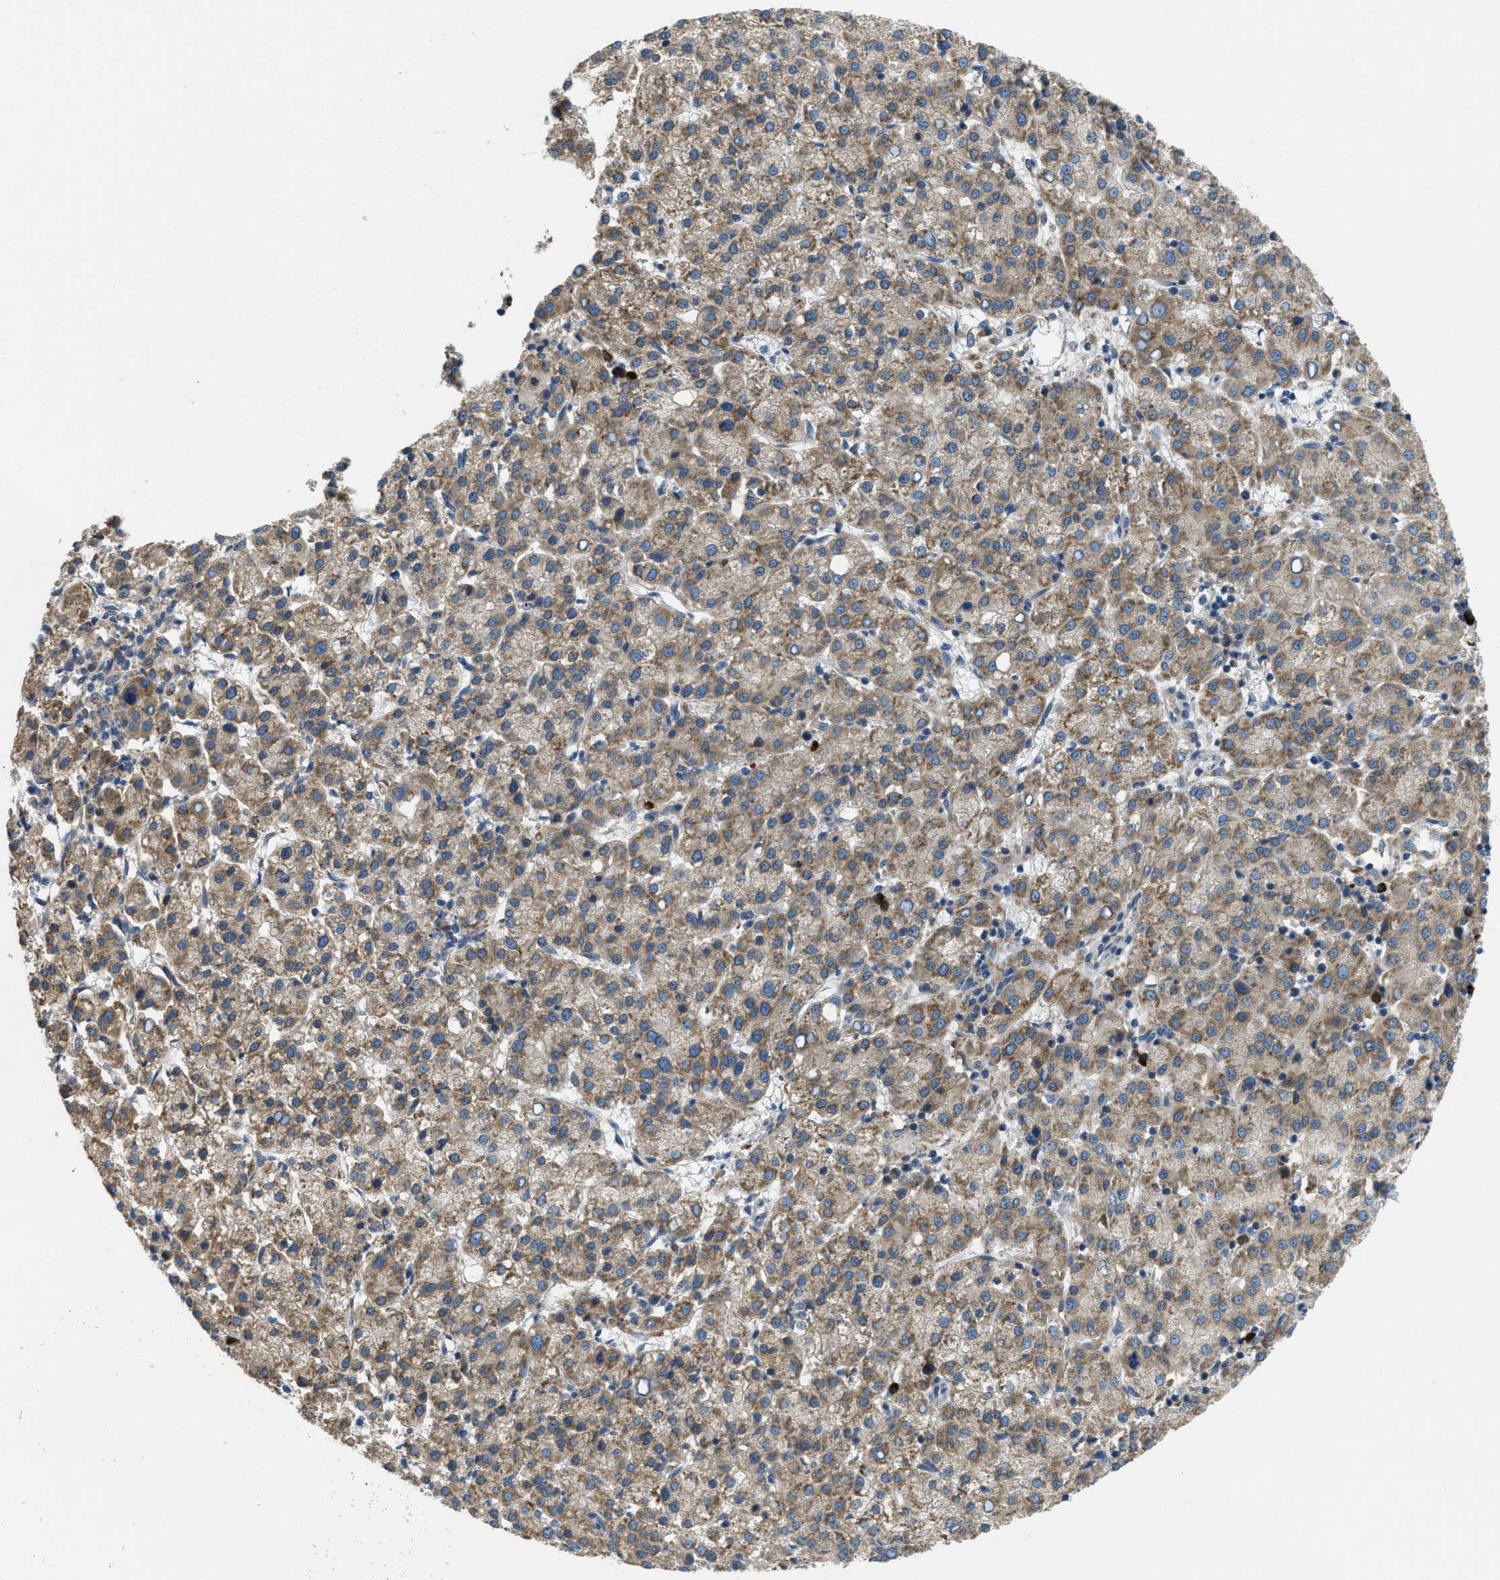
{"staining": {"intensity": "weak", "quantity": ">75%", "location": "cytoplasmic/membranous"}, "tissue": "liver cancer", "cell_type": "Tumor cells", "image_type": "cancer", "snomed": [{"axis": "morphology", "description": "Carcinoma, Hepatocellular, NOS"}, {"axis": "topography", "description": "Liver"}], "caption": "Liver cancer stained for a protein demonstrates weak cytoplasmic/membranous positivity in tumor cells.", "gene": "SSR1", "patient": {"sex": "female", "age": 58}}